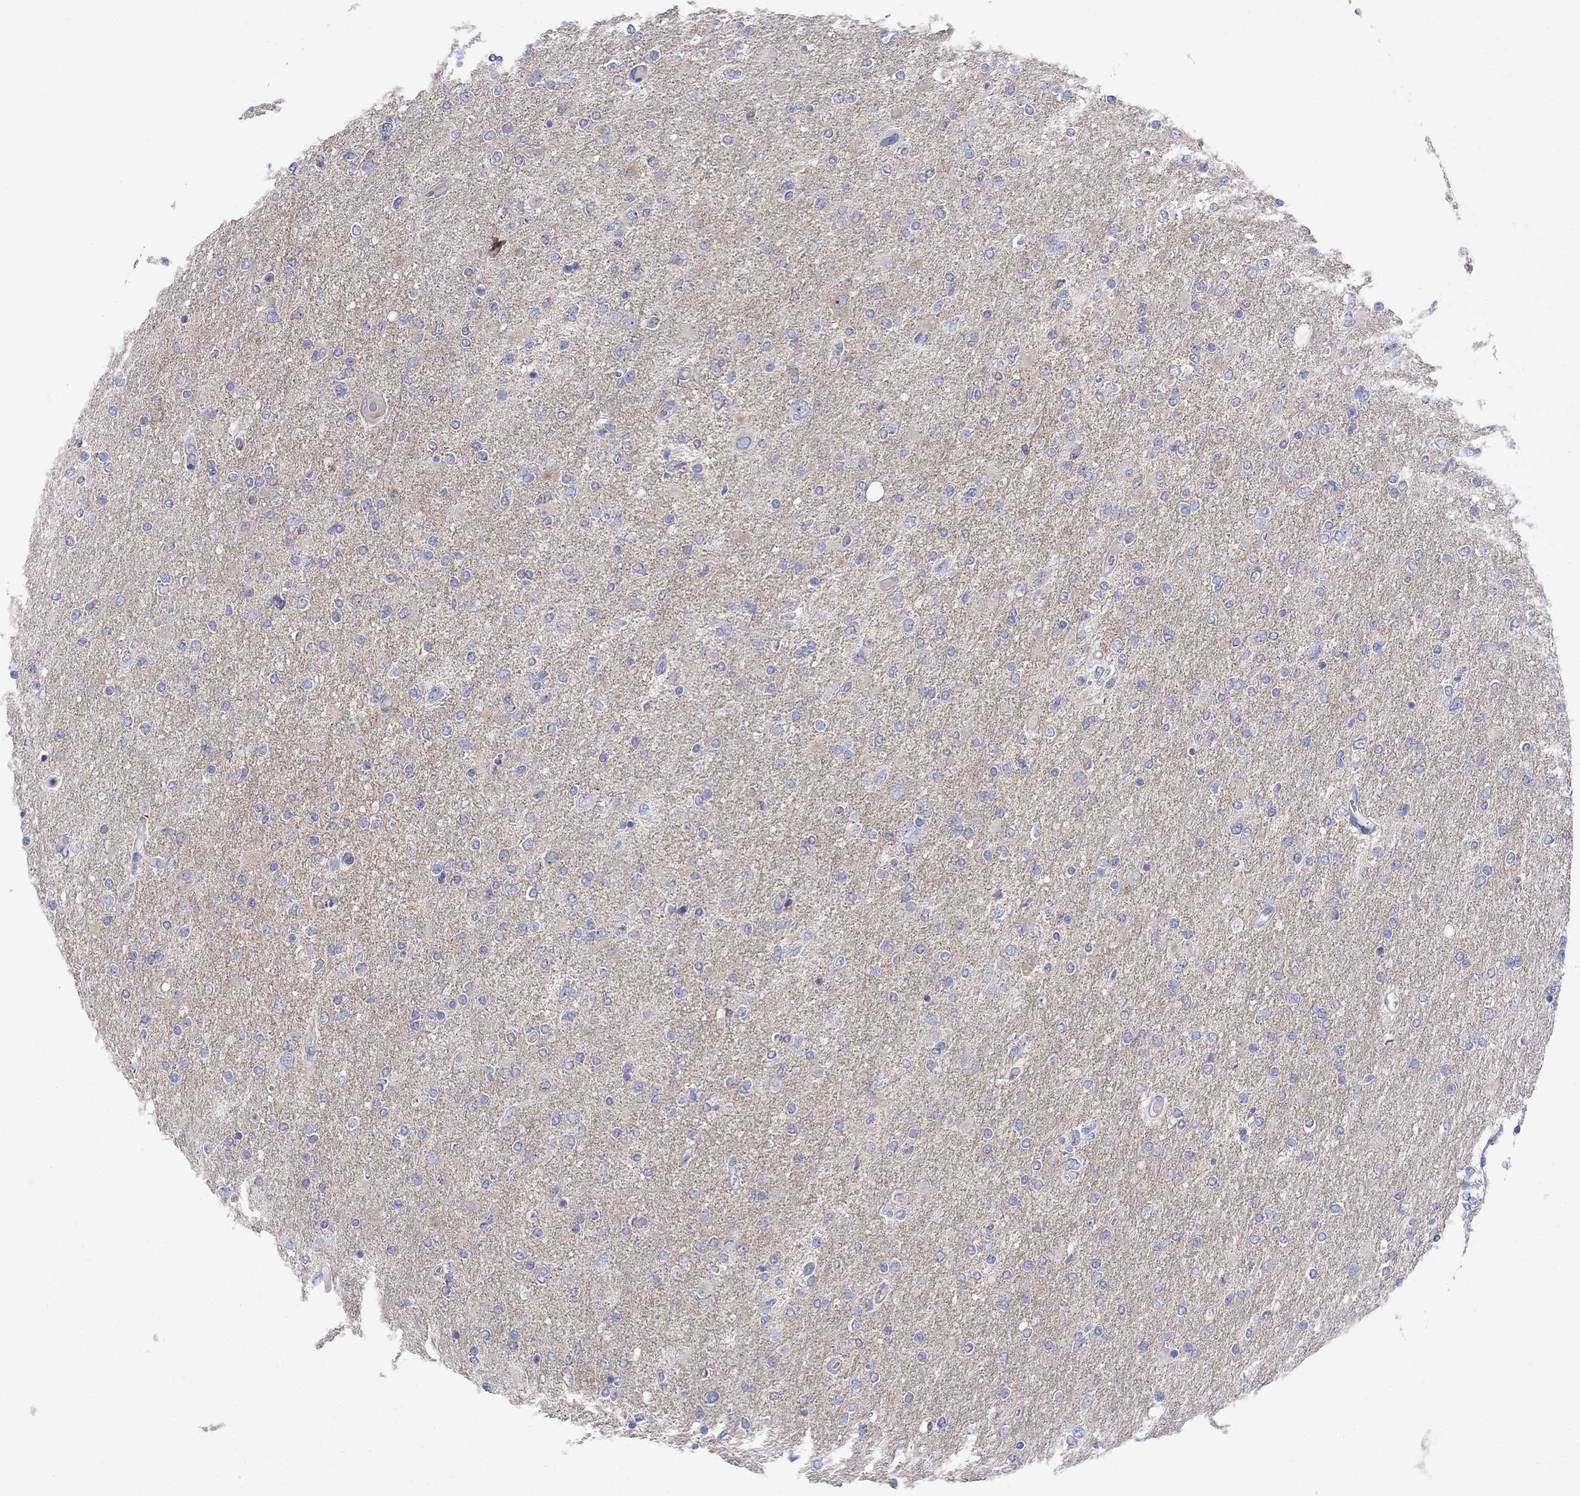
{"staining": {"intensity": "negative", "quantity": "none", "location": "none"}, "tissue": "glioma", "cell_type": "Tumor cells", "image_type": "cancer", "snomed": [{"axis": "morphology", "description": "Glioma, malignant, High grade"}, {"axis": "topography", "description": "Cerebral cortex"}], "caption": "Immunohistochemical staining of malignant glioma (high-grade) shows no significant expression in tumor cells. The staining was performed using DAB (3,3'-diaminobenzidine) to visualize the protein expression in brown, while the nuclei were stained in blue with hematoxylin (Magnification: 20x).", "gene": "REEP2", "patient": {"sex": "male", "age": 70}}